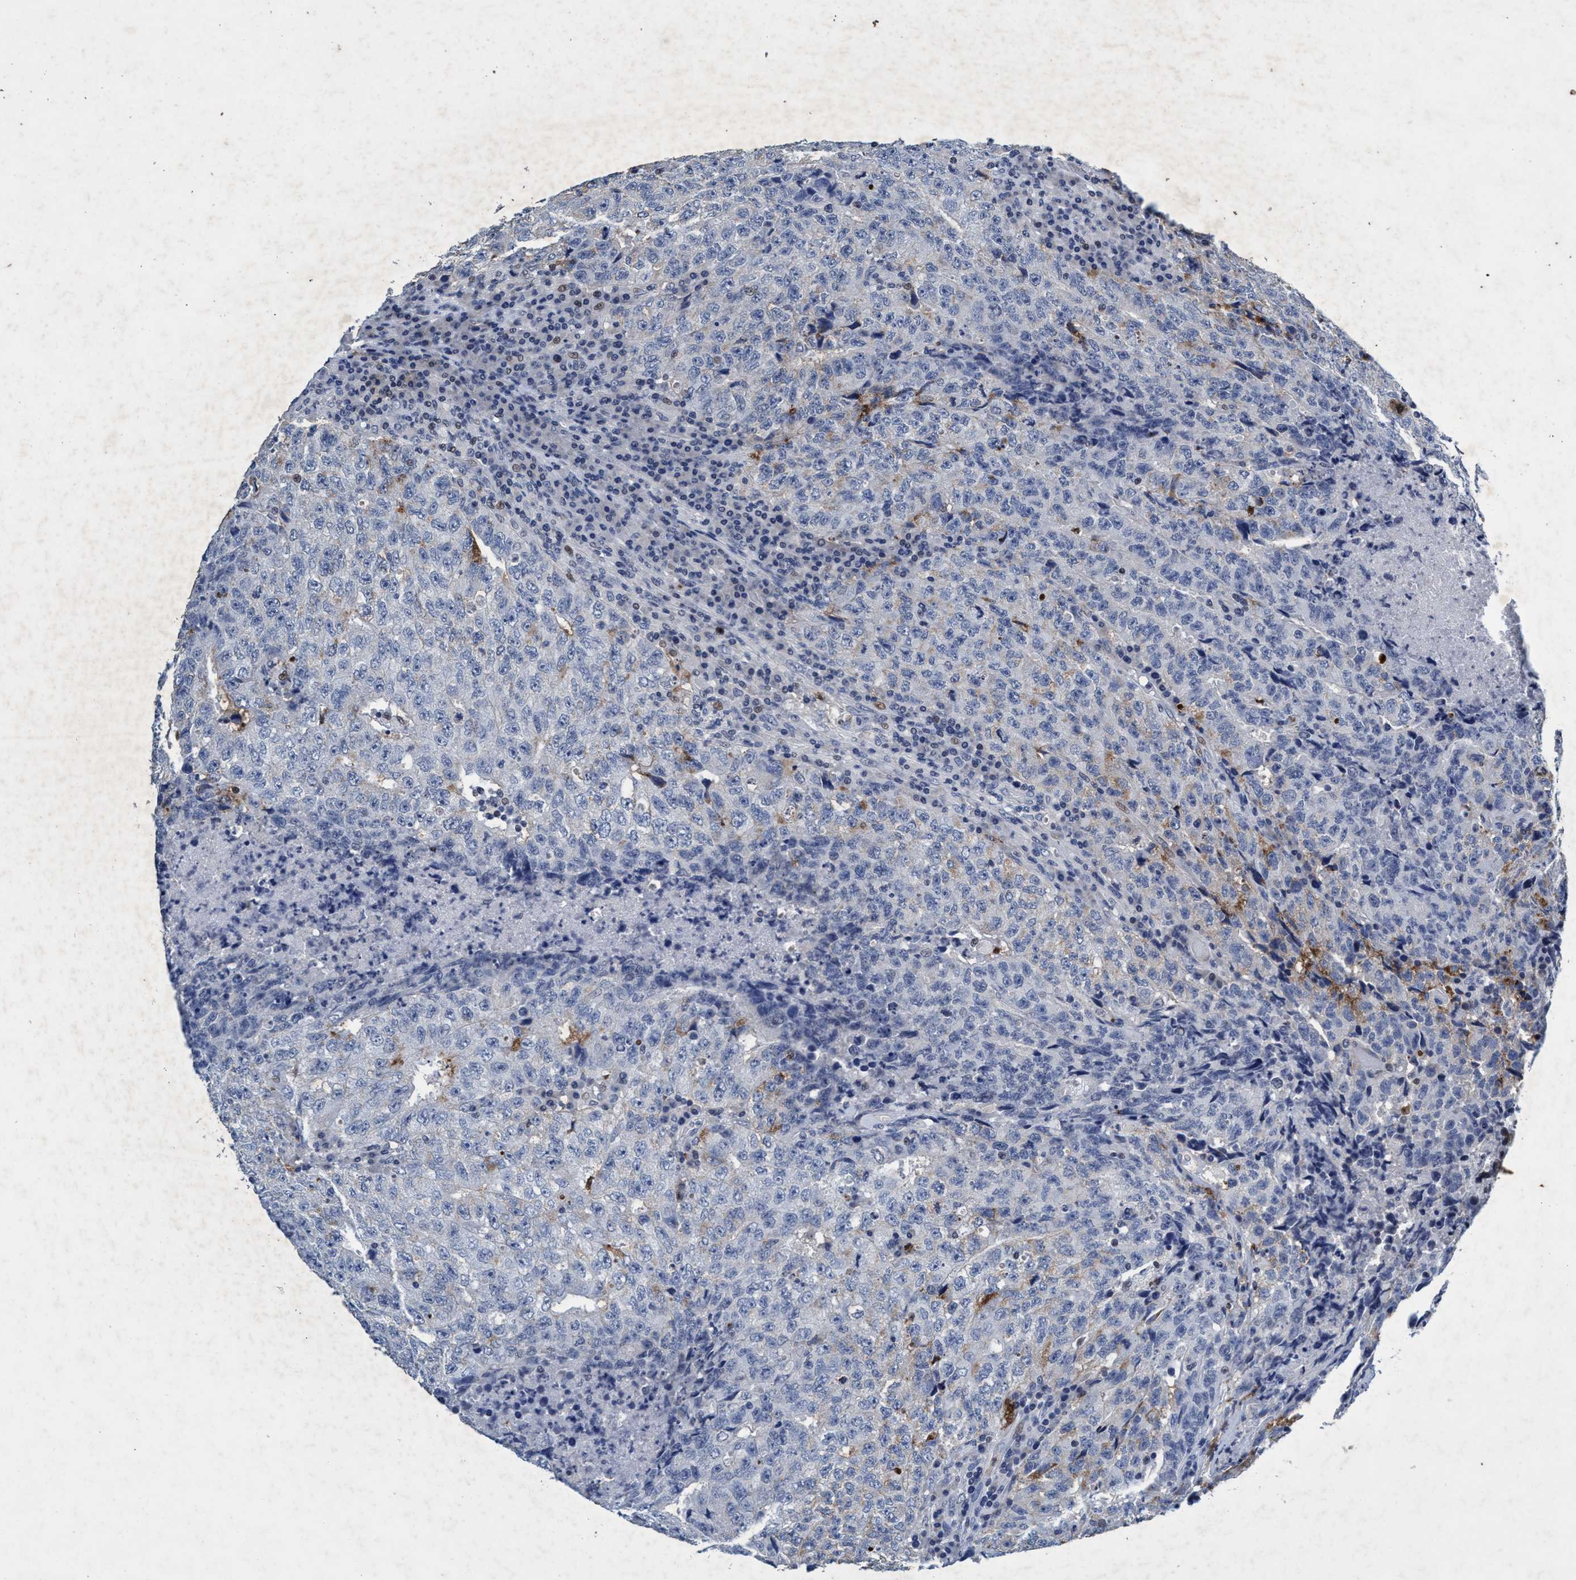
{"staining": {"intensity": "negative", "quantity": "none", "location": "none"}, "tissue": "testis cancer", "cell_type": "Tumor cells", "image_type": "cancer", "snomed": [{"axis": "morphology", "description": "Necrosis, NOS"}, {"axis": "morphology", "description": "Carcinoma, Embryonal, NOS"}, {"axis": "topography", "description": "Testis"}], "caption": "IHC histopathology image of human embryonal carcinoma (testis) stained for a protein (brown), which shows no positivity in tumor cells.", "gene": "GRB14", "patient": {"sex": "male", "age": 19}}